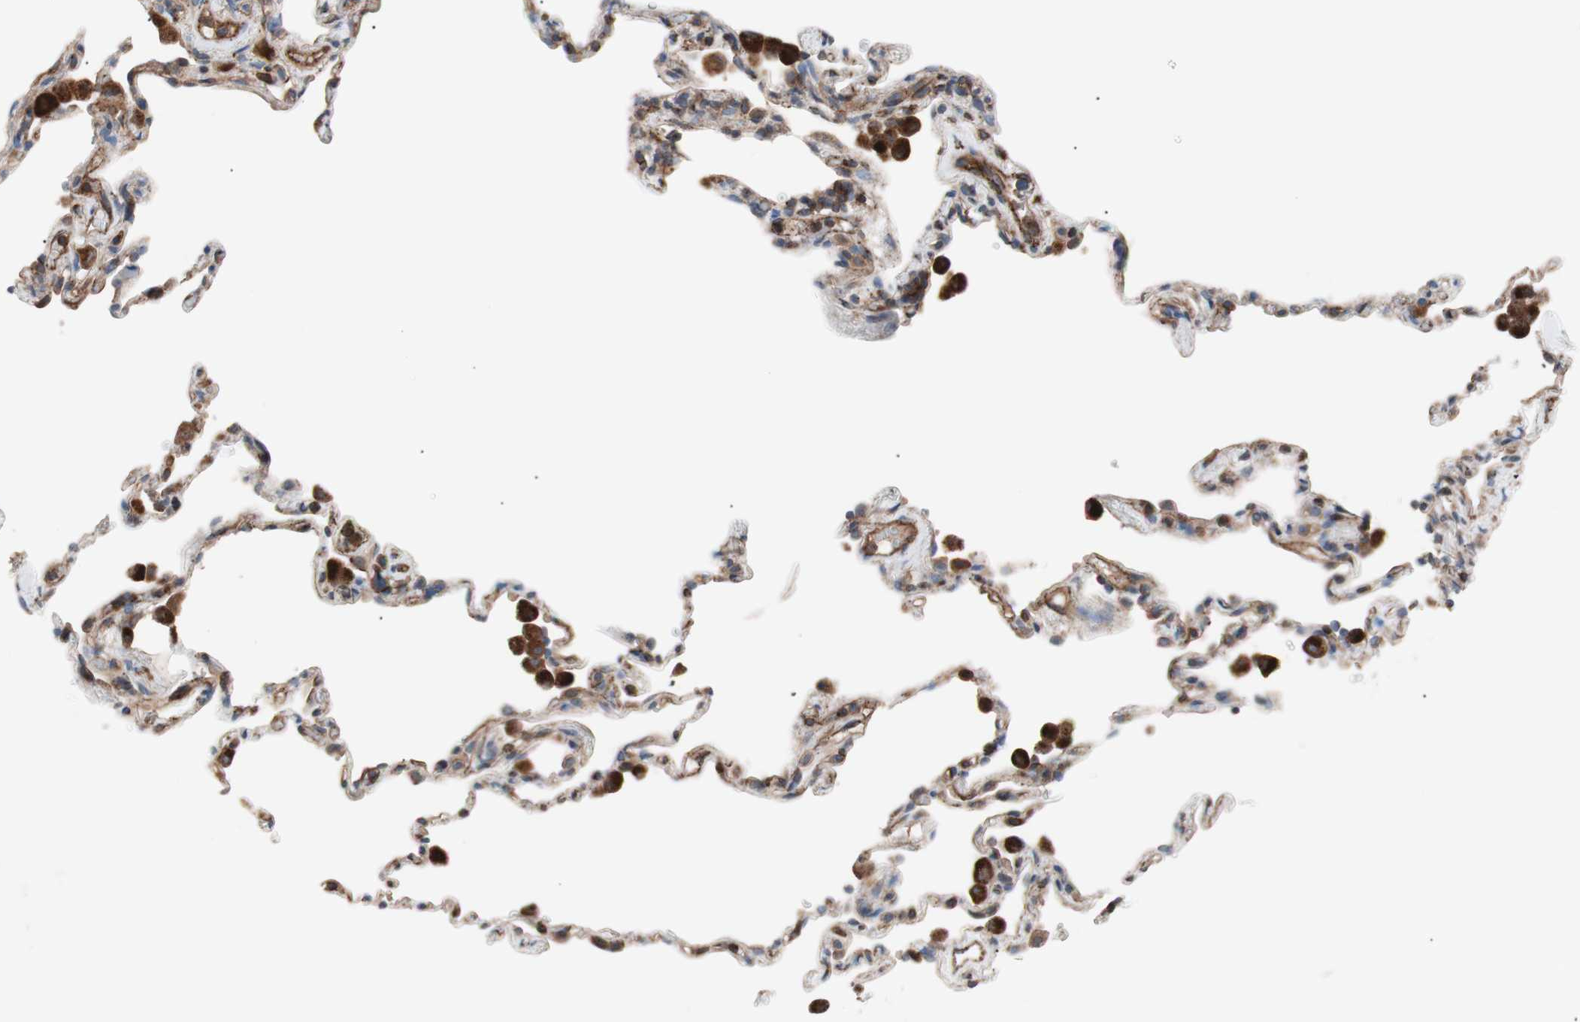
{"staining": {"intensity": "moderate", "quantity": ">75%", "location": "cytoplasmic/membranous"}, "tissue": "lung", "cell_type": "Alveolar cells", "image_type": "normal", "snomed": [{"axis": "morphology", "description": "Normal tissue, NOS"}, {"axis": "topography", "description": "Lung"}], "caption": "Protein positivity by immunohistochemistry shows moderate cytoplasmic/membranous staining in approximately >75% of alveolar cells in benign lung. (brown staining indicates protein expression, while blue staining denotes nuclei).", "gene": "FLOT2", "patient": {"sex": "male", "age": 59}}